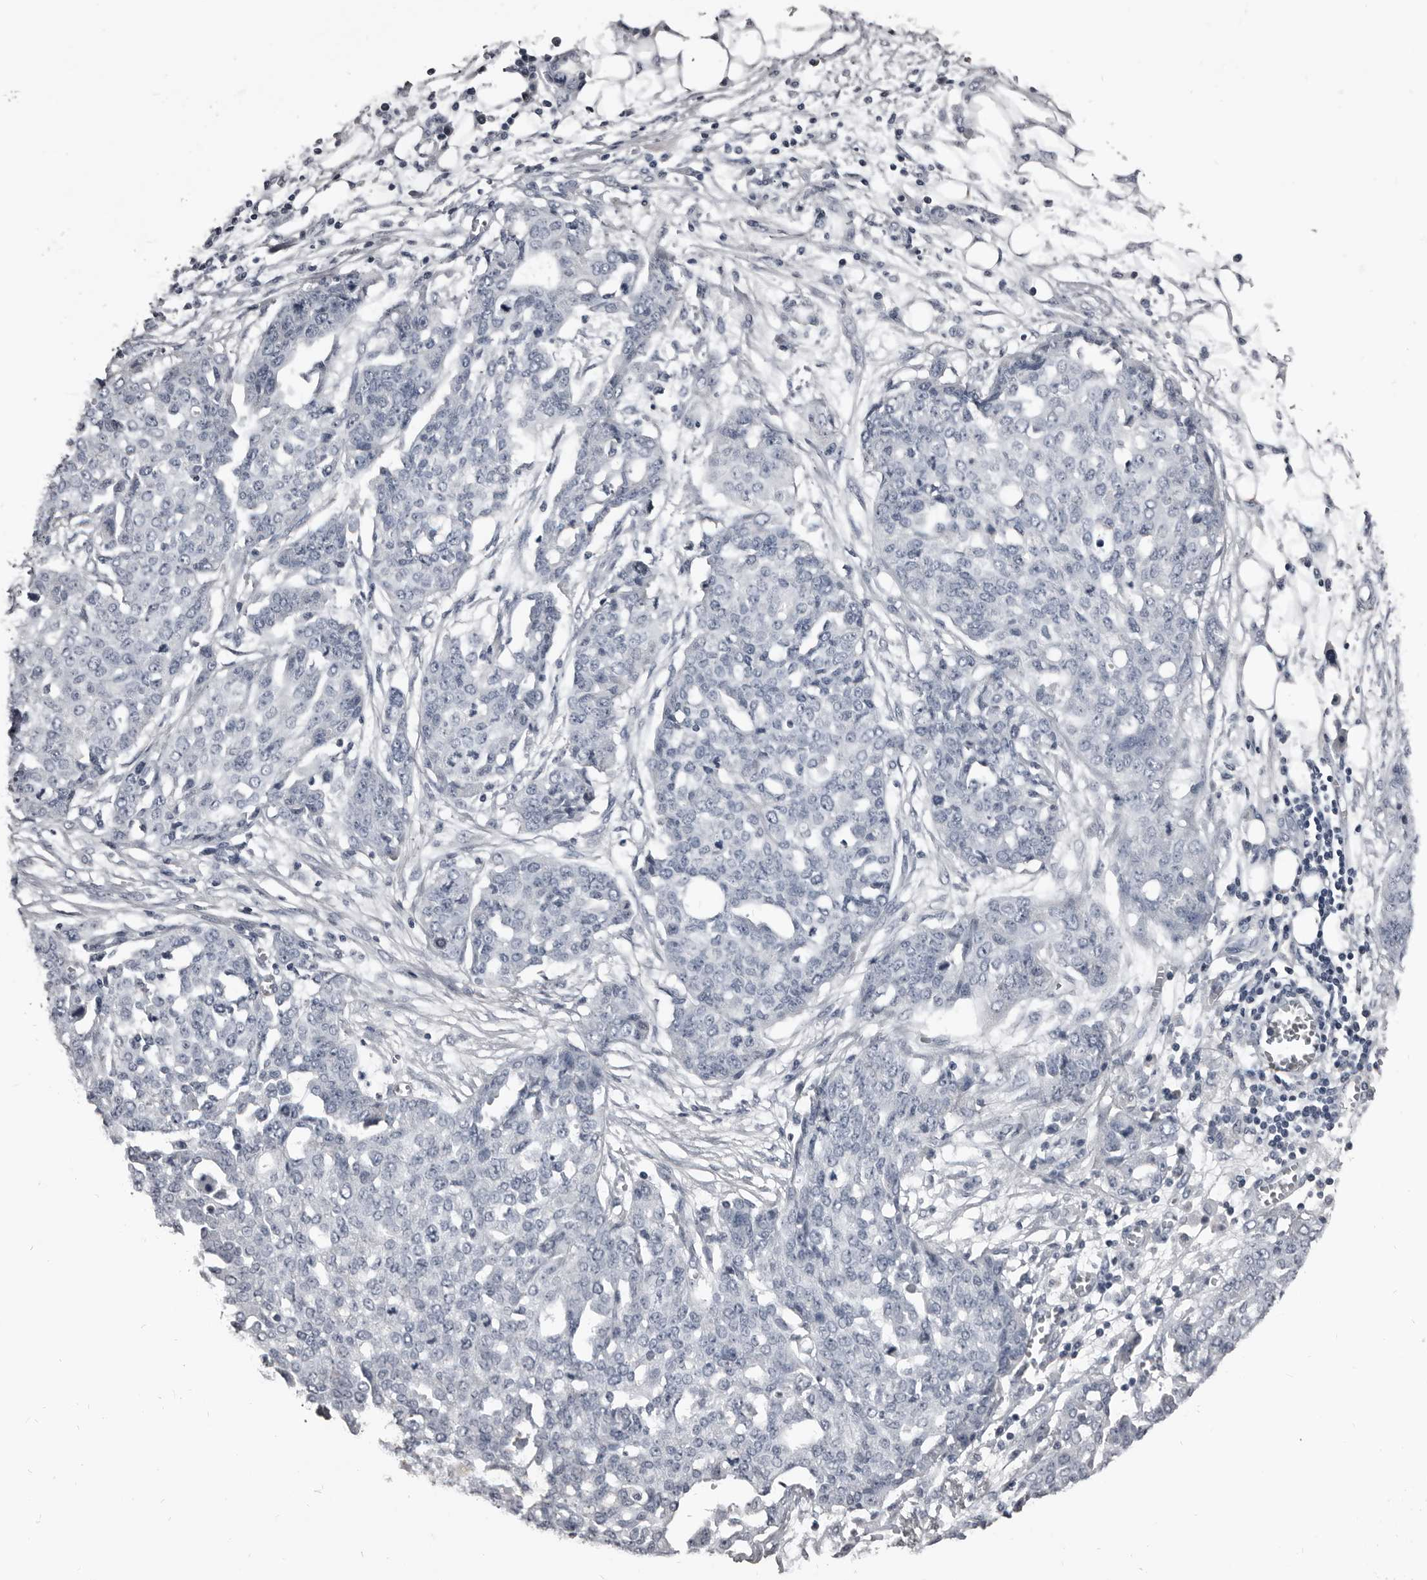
{"staining": {"intensity": "negative", "quantity": "none", "location": "none"}, "tissue": "ovarian cancer", "cell_type": "Tumor cells", "image_type": "cancer", "snomed": [{"axis": "morphology", "description": "Cystadenocarcinoma, serous, NOS"}, {"axis": "topography", "description": "Soft tissue"}, {"axis": "topography", "description": "Ovary"}], "caption": "The image exhibits no staining of tumor cells in ovarian cancer (serous cystadenocarcinoma).", "gene": "GREB1", "patient": {"sex": "female", "age": 57}}